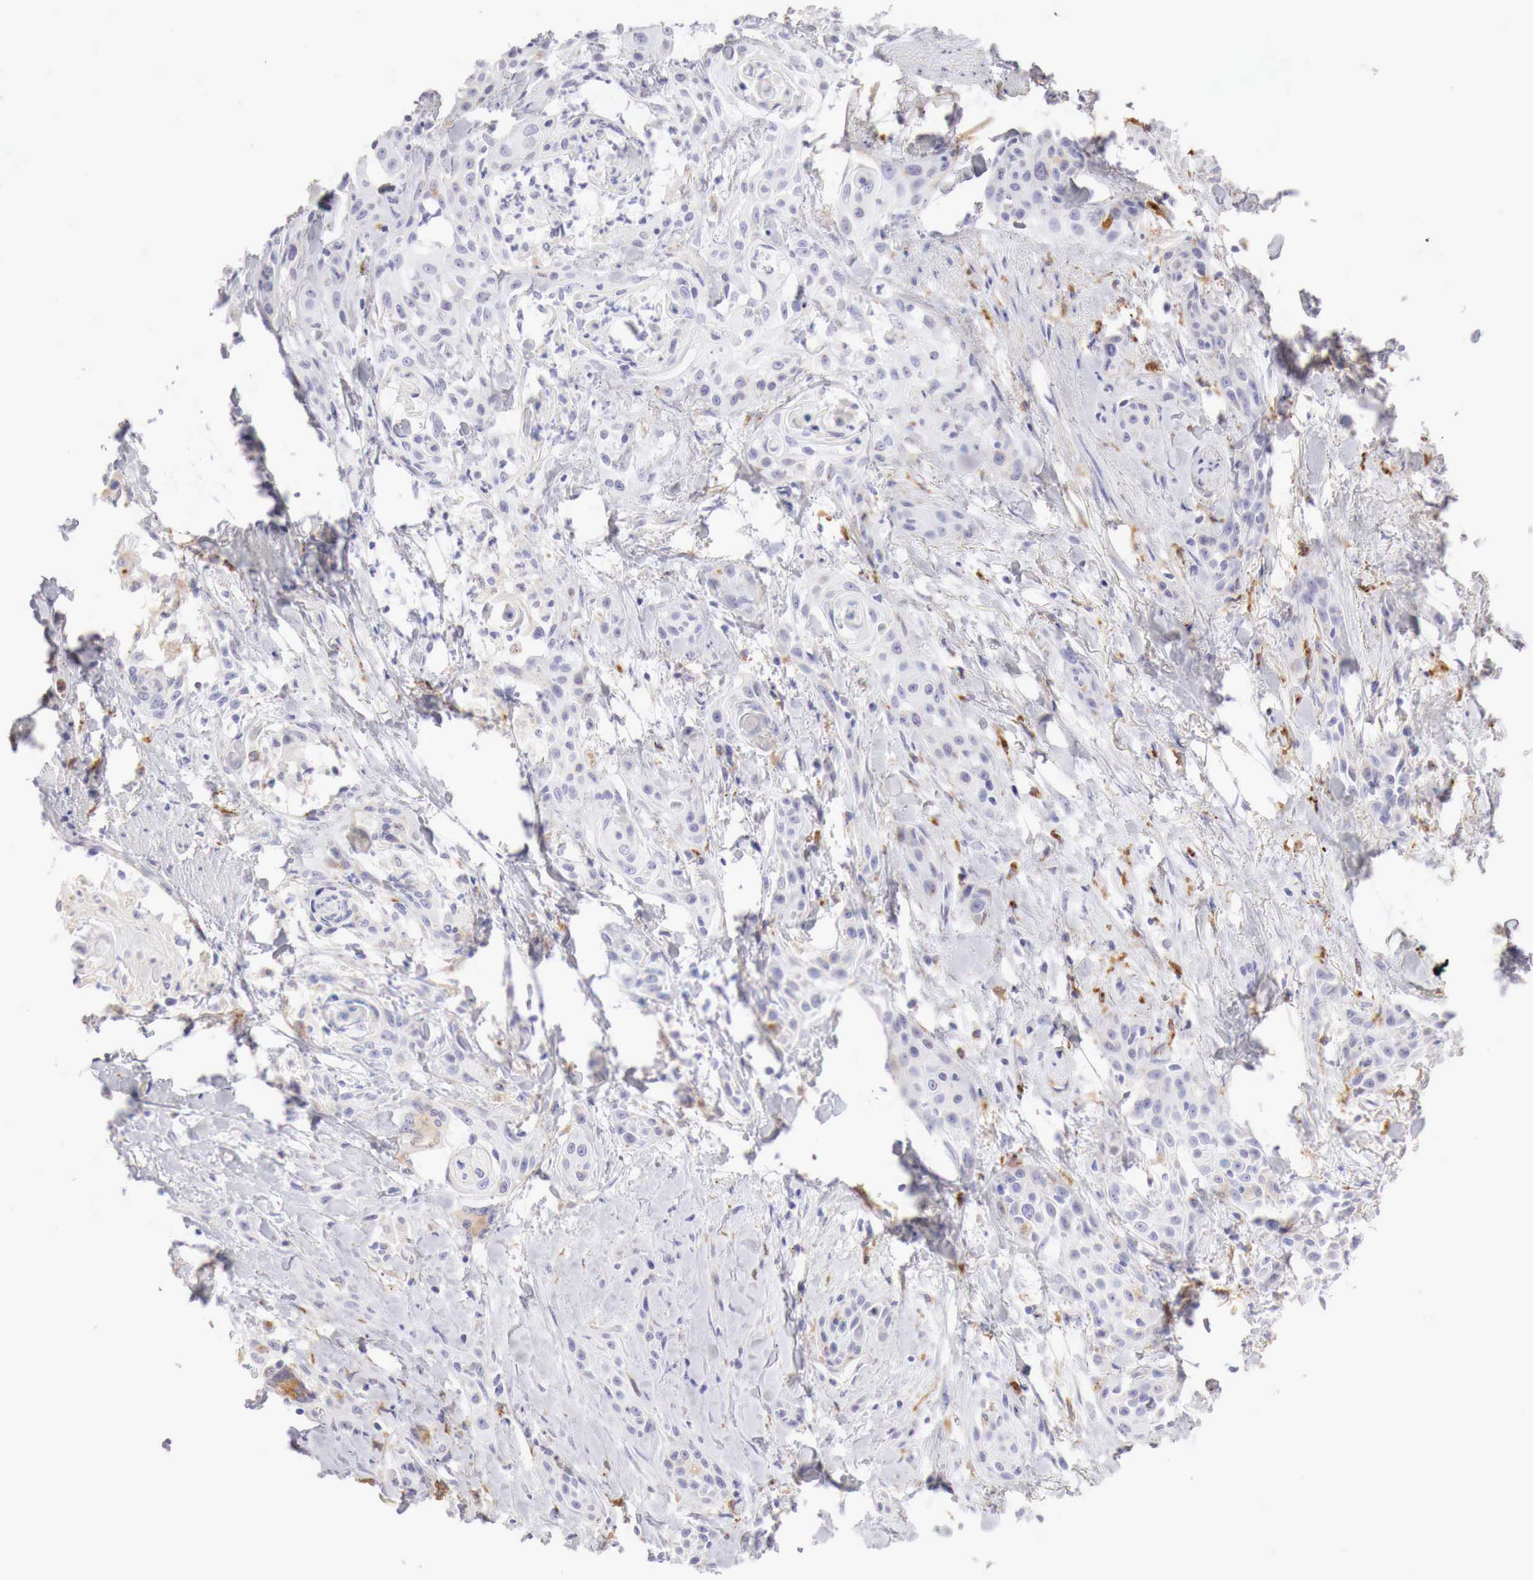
{"staining": {"intensity": "weak", "quantity": "<25%", "location": "cytoplasmic/membranous"}, "tissue": "skin cancer", "cell_type": "Tumor cells", "image_type": "cancer", "snomed": [{"axis": "morphology", "description": "Squamous cell carcinoma, NOS"}, {"axis": "topography", "description": "Skin"}, {"axis": "topography", "description": "Anal"}], "caption": "DAB immunohistochemical staining of human skin squamous cell carcinoma exhibits no significant staining in tumor cells.", "gene": "GLA", "patient": {"sex": "male", "age": 64}}